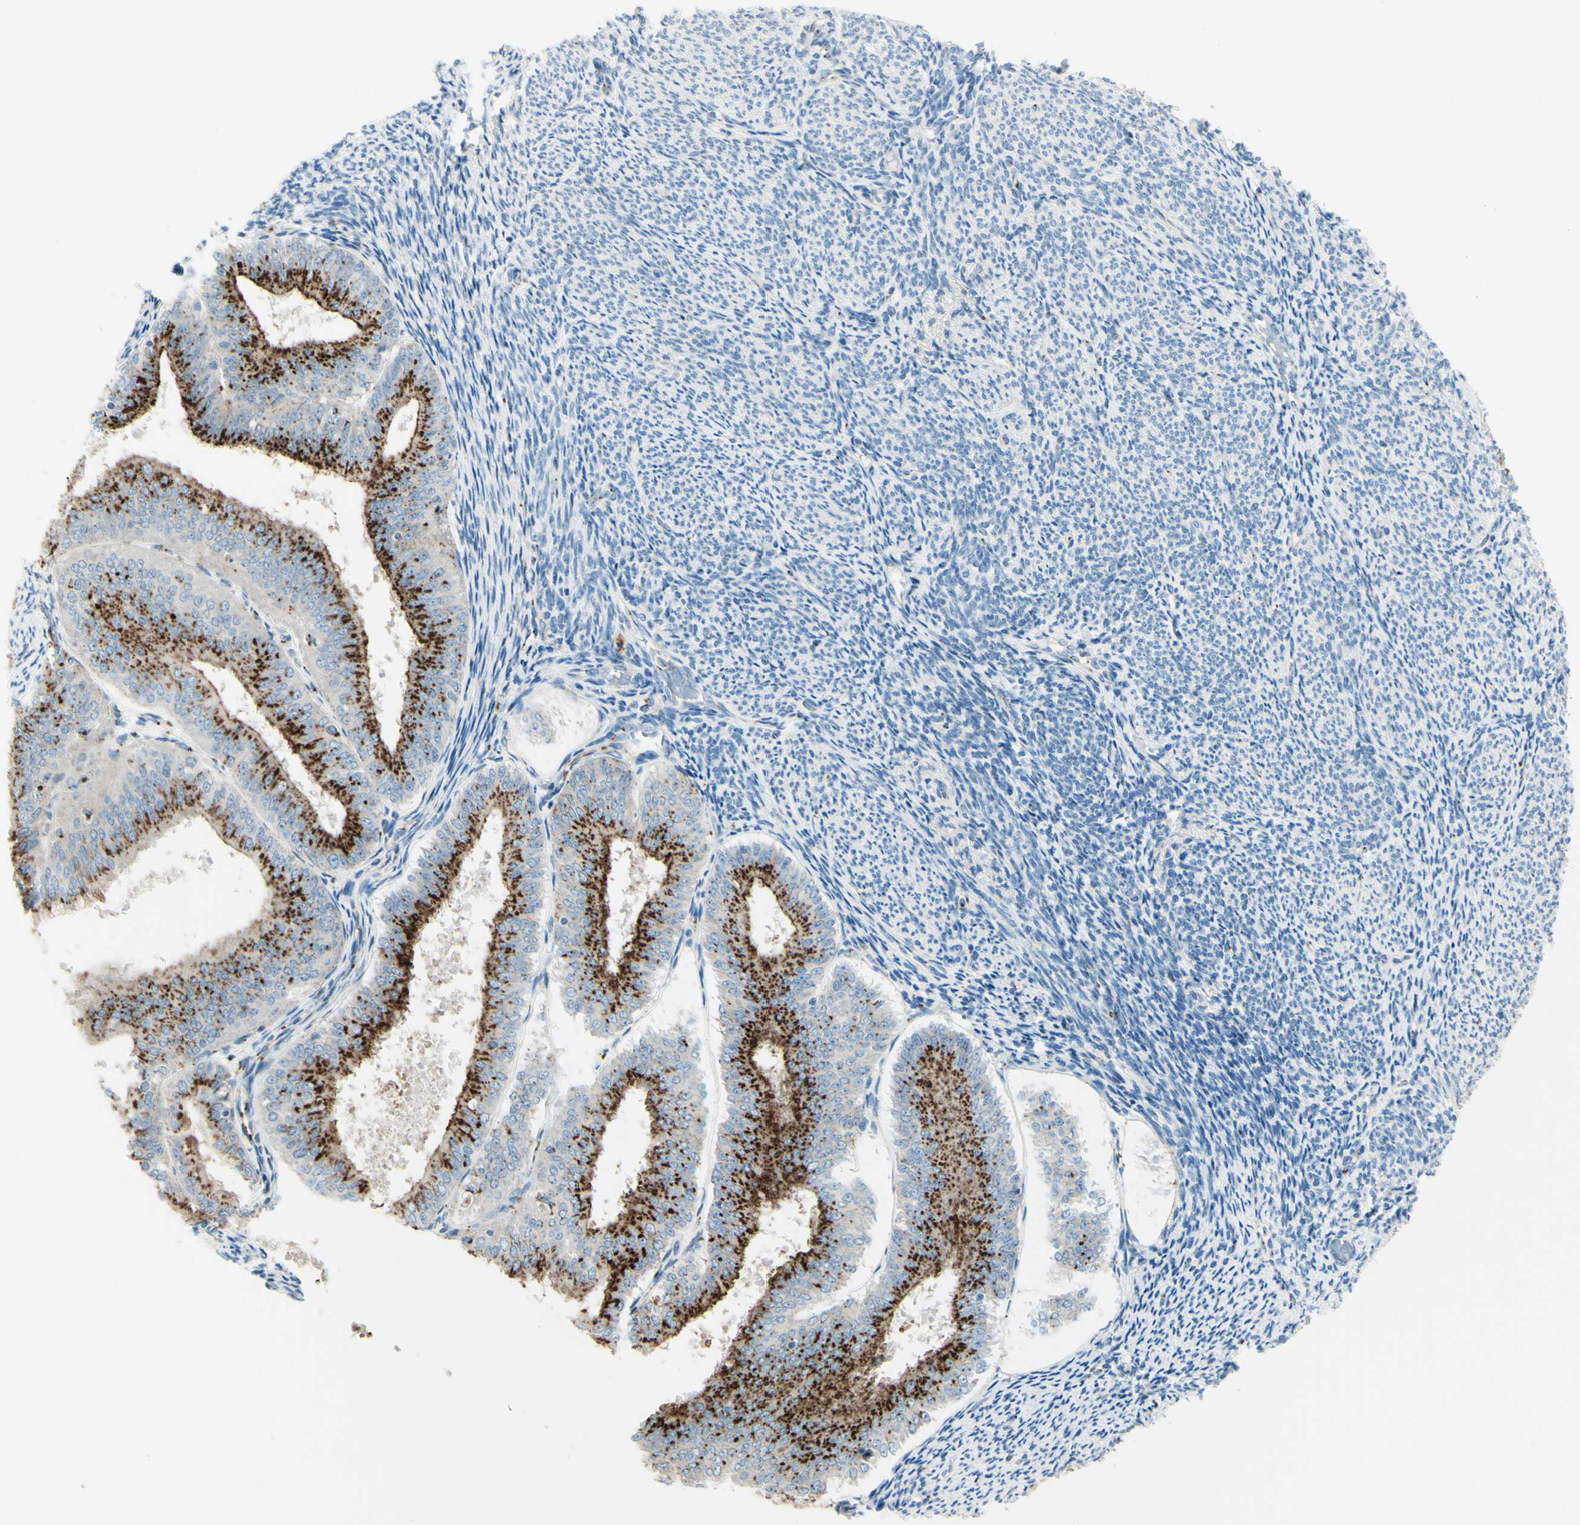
{"staining": {"intensity": "strong", "quantity": ">75%", "location": "cytoplasmic/membranous"}, "tissue": "endometrial cancer", "cell_type": "Tumor cells", "image_type": "cancer", "snomed": [{"axis": "morphology", "description": "Adenocarcinoma, NOS"}, {"axis": "topography", "description": "Endometrium"}], "caption": "Immunohistochemical staining of endometrial adenocarcinoma shows high levels of strong cytoplasmic/membranous staining in about >75% of tumor cells.", "gene": "B4GALT1", "patient": {"sex": "female", "age": 63}}